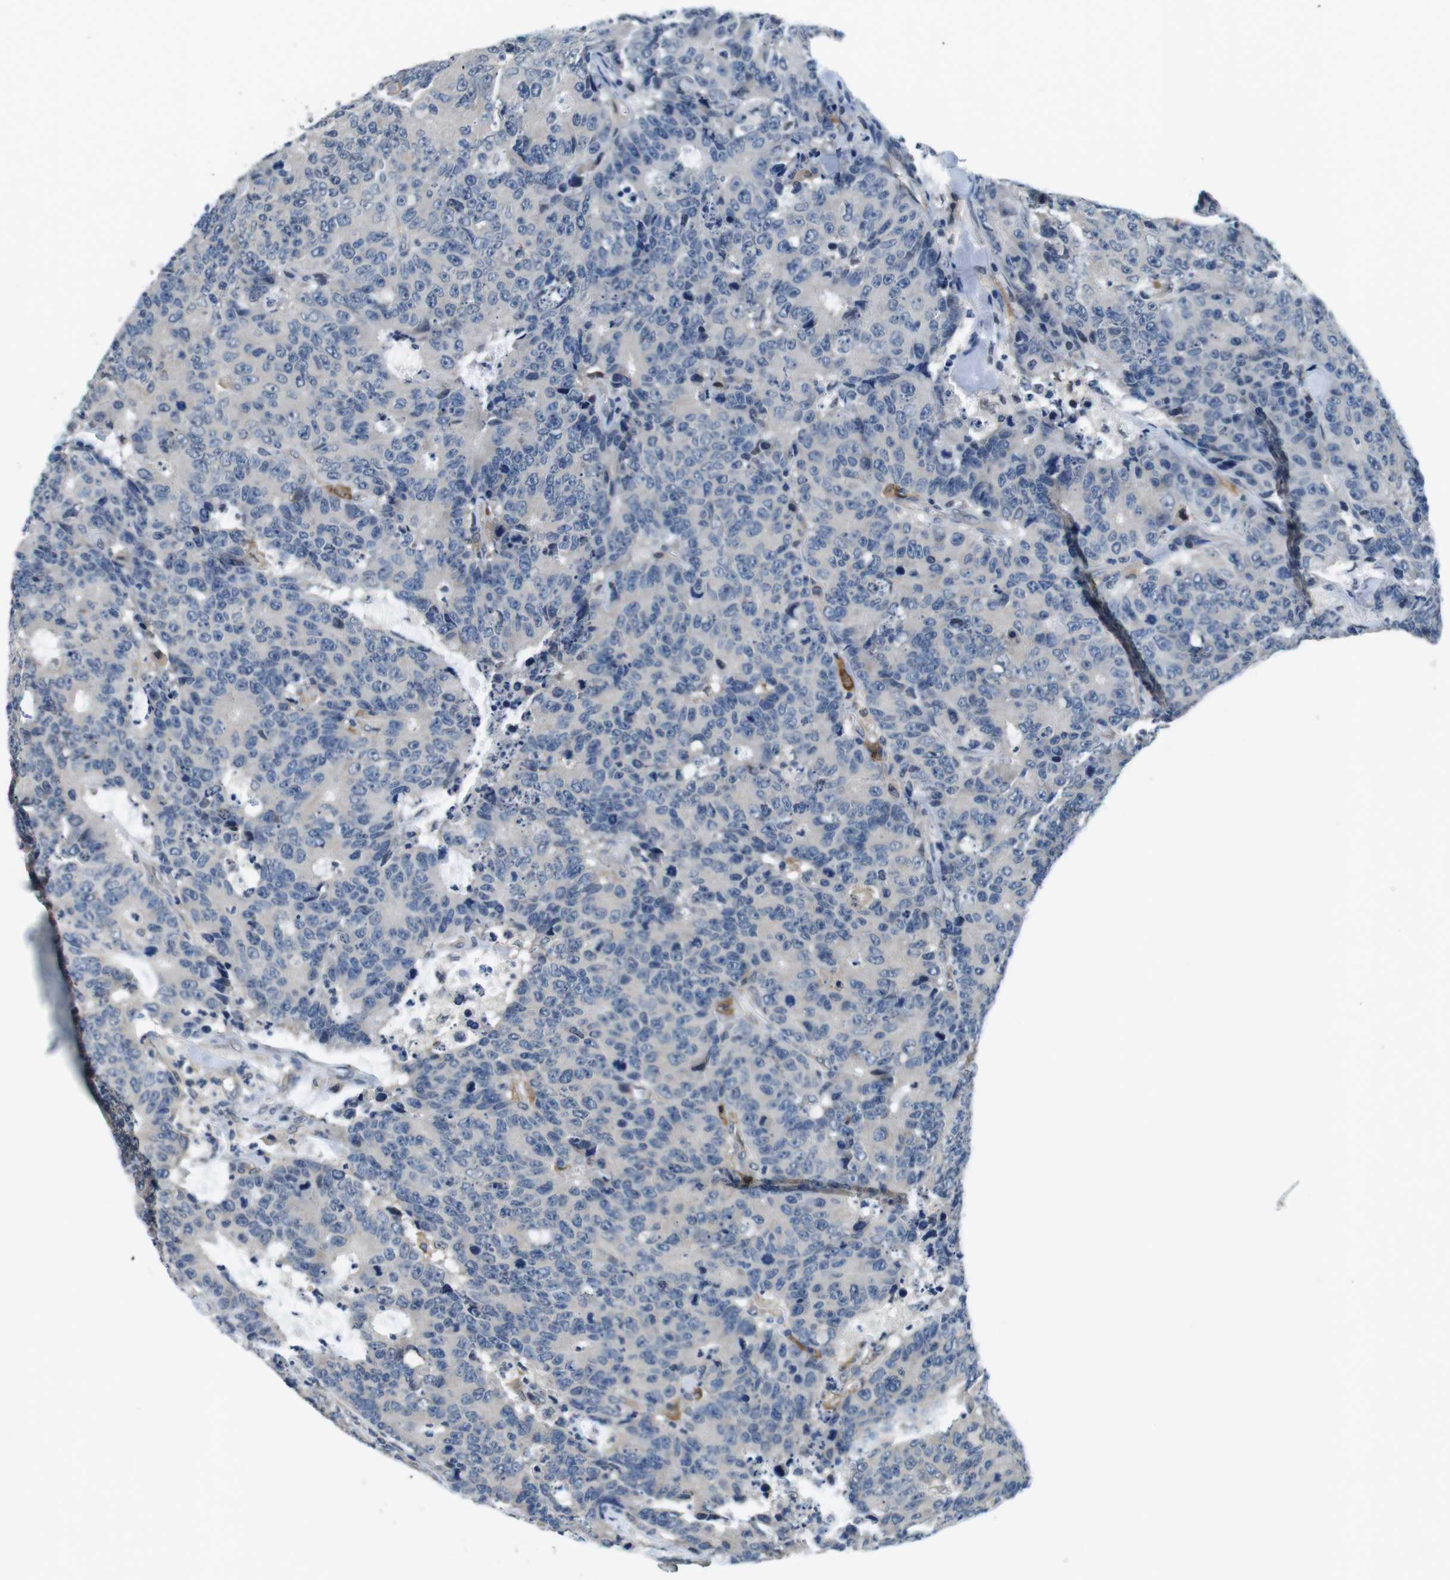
{"staining": {"intensity": "negative", "quantity": "none", "location": "none"}, "tissue": "colorectal cancer", "cell_type": "Tumor cells", "image_type": "cancer", "snomed": [{"axis": "morphology", "description": "Adenocarcinoma, NOS"}, {"axis": "topography", "description": "Colon"}], "caption": "This is a histopathology image of immunohistochemistry staining of colorectal adenocarcinoma, which shows no expression in tumor cells.", "gene": "CD163L1", "patient": {"sex": "female", "age": 86}}